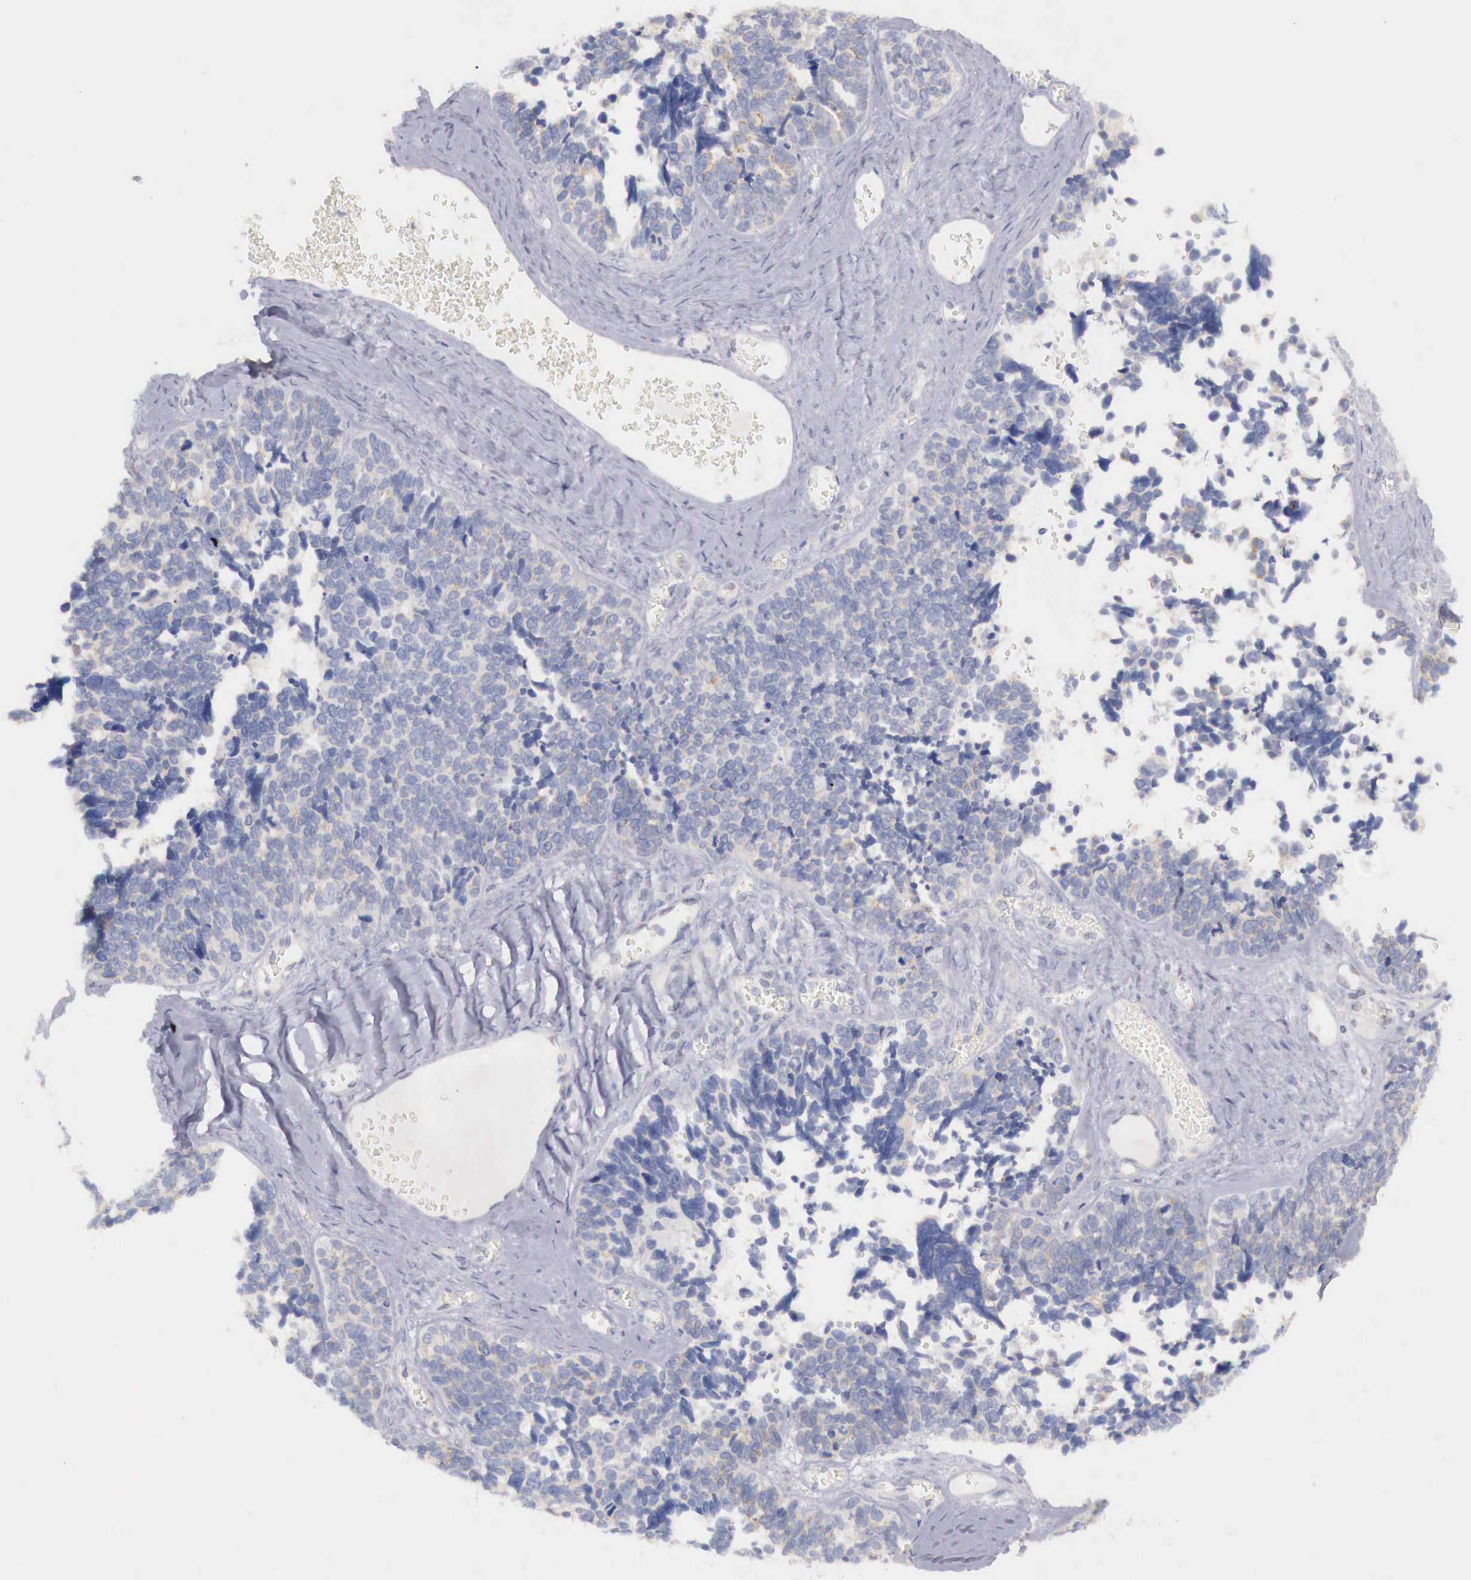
{"staining": {"intensity": "negative", "quantity": "none", "location": "none"}, "tissue": "ovarian cancer", "cell_type": "Tumor cells", "image_type": "cancer", "snomed": [{"axis": "morphology", "description": "Cystadenocarcinoma, serous, NOS"}, {"axis": "topography", "description": "Ovary"}], "caption": "IHC image of serous cystadenocarcinoma (ovarian) stained for a protein (brown), which reveals no staining in tumor cells.", "gene": "TRIM13", "patient": {"sex": "female", "age": 77}}